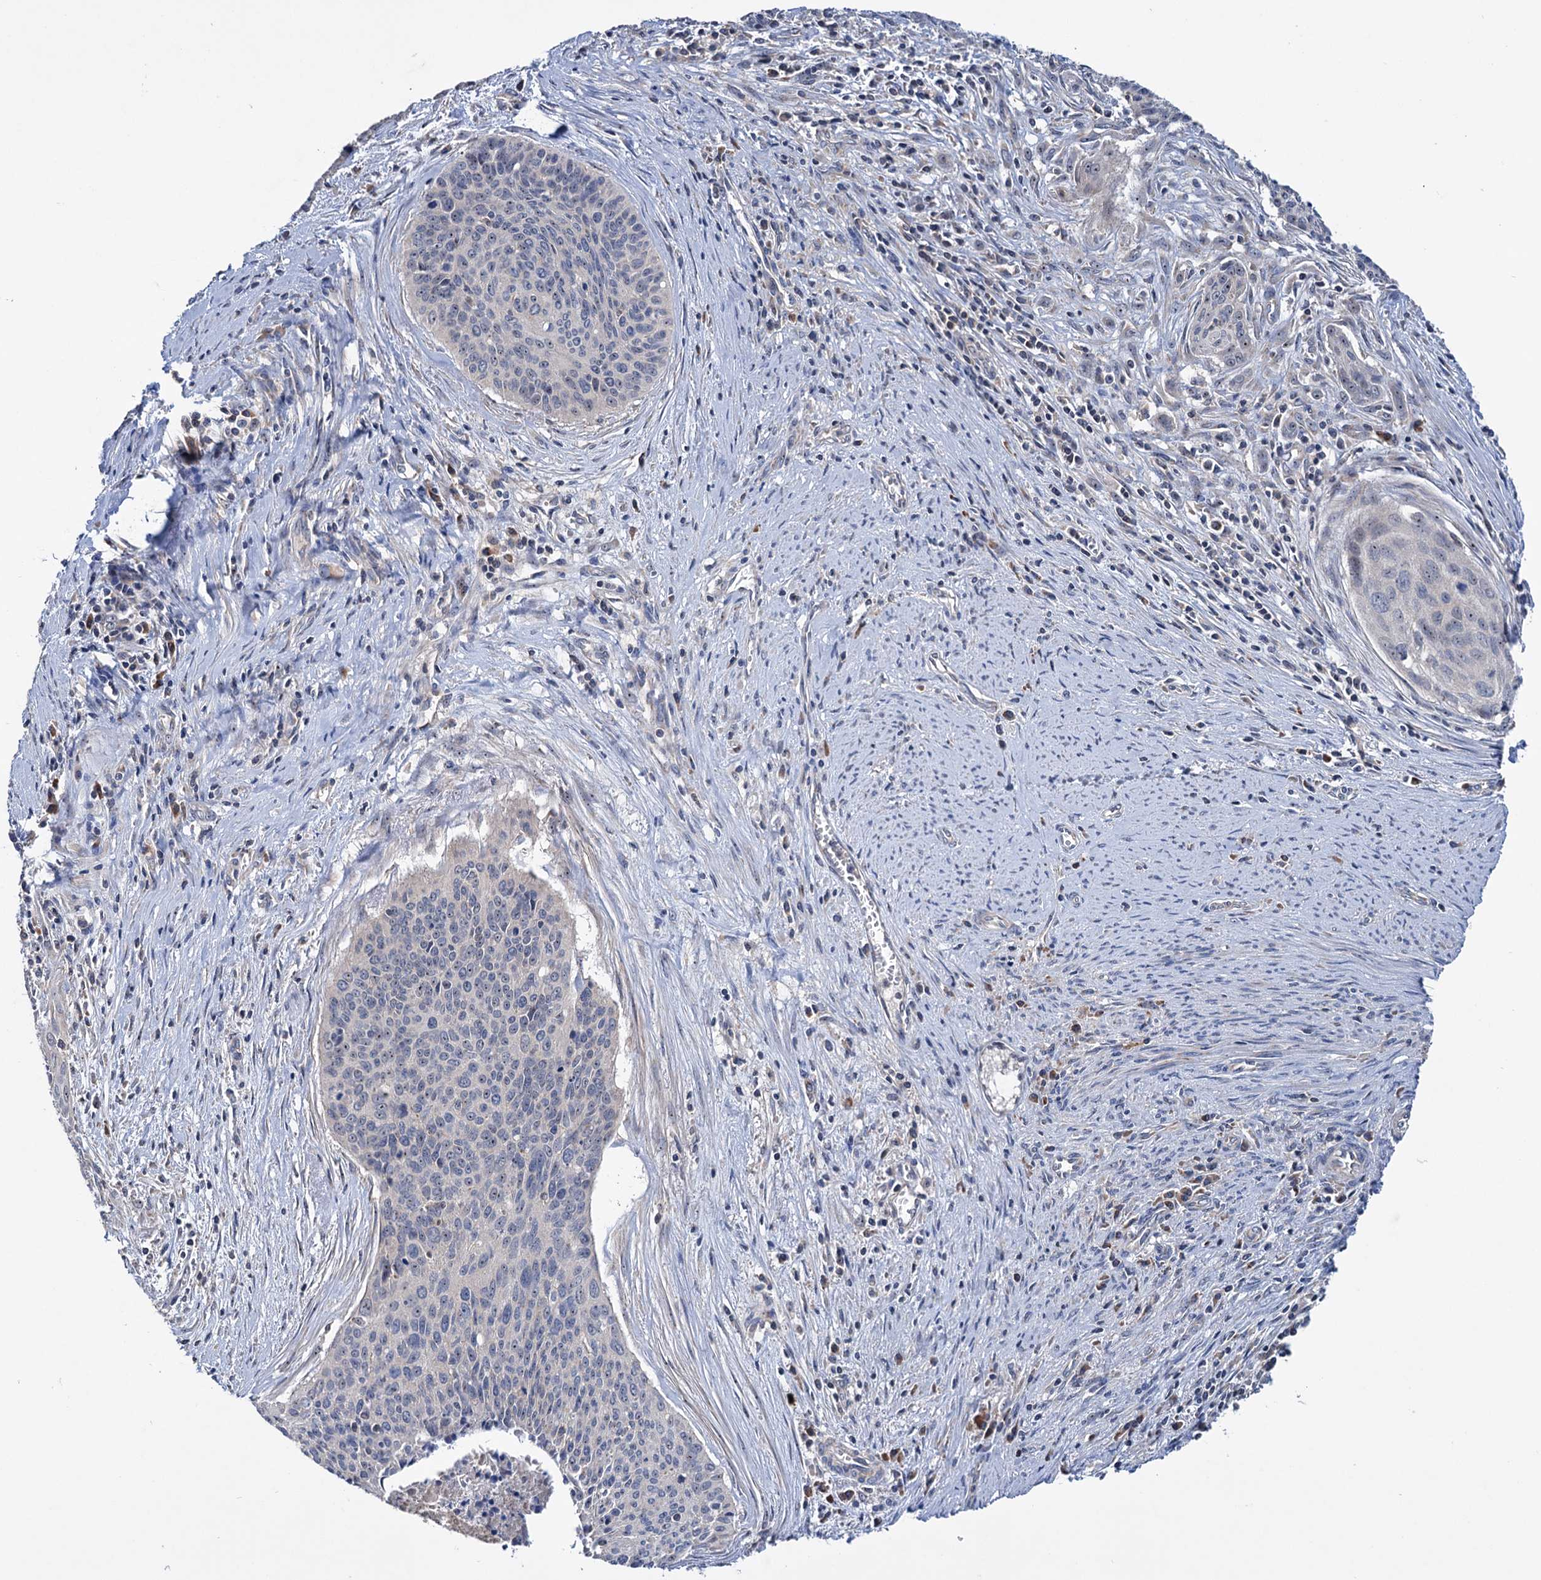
{"staining": {"intensity": "weak", "quantity": "<25%", "location": "nuclear"}, "tissue": "cervical cancer", "cell_type": "Tumor cells", "image_type": "cancer", "snomed": [{"axis": "morphology", "description": "Squamous cell carcinoma, NOS"}, {"axis": "topography", "description": "Cervix"}], "caption": "Tumor cells show no significant staining in cervical cancer.", "gene": "HTR3B", "patient": {"sex": "female", "age": 55}}